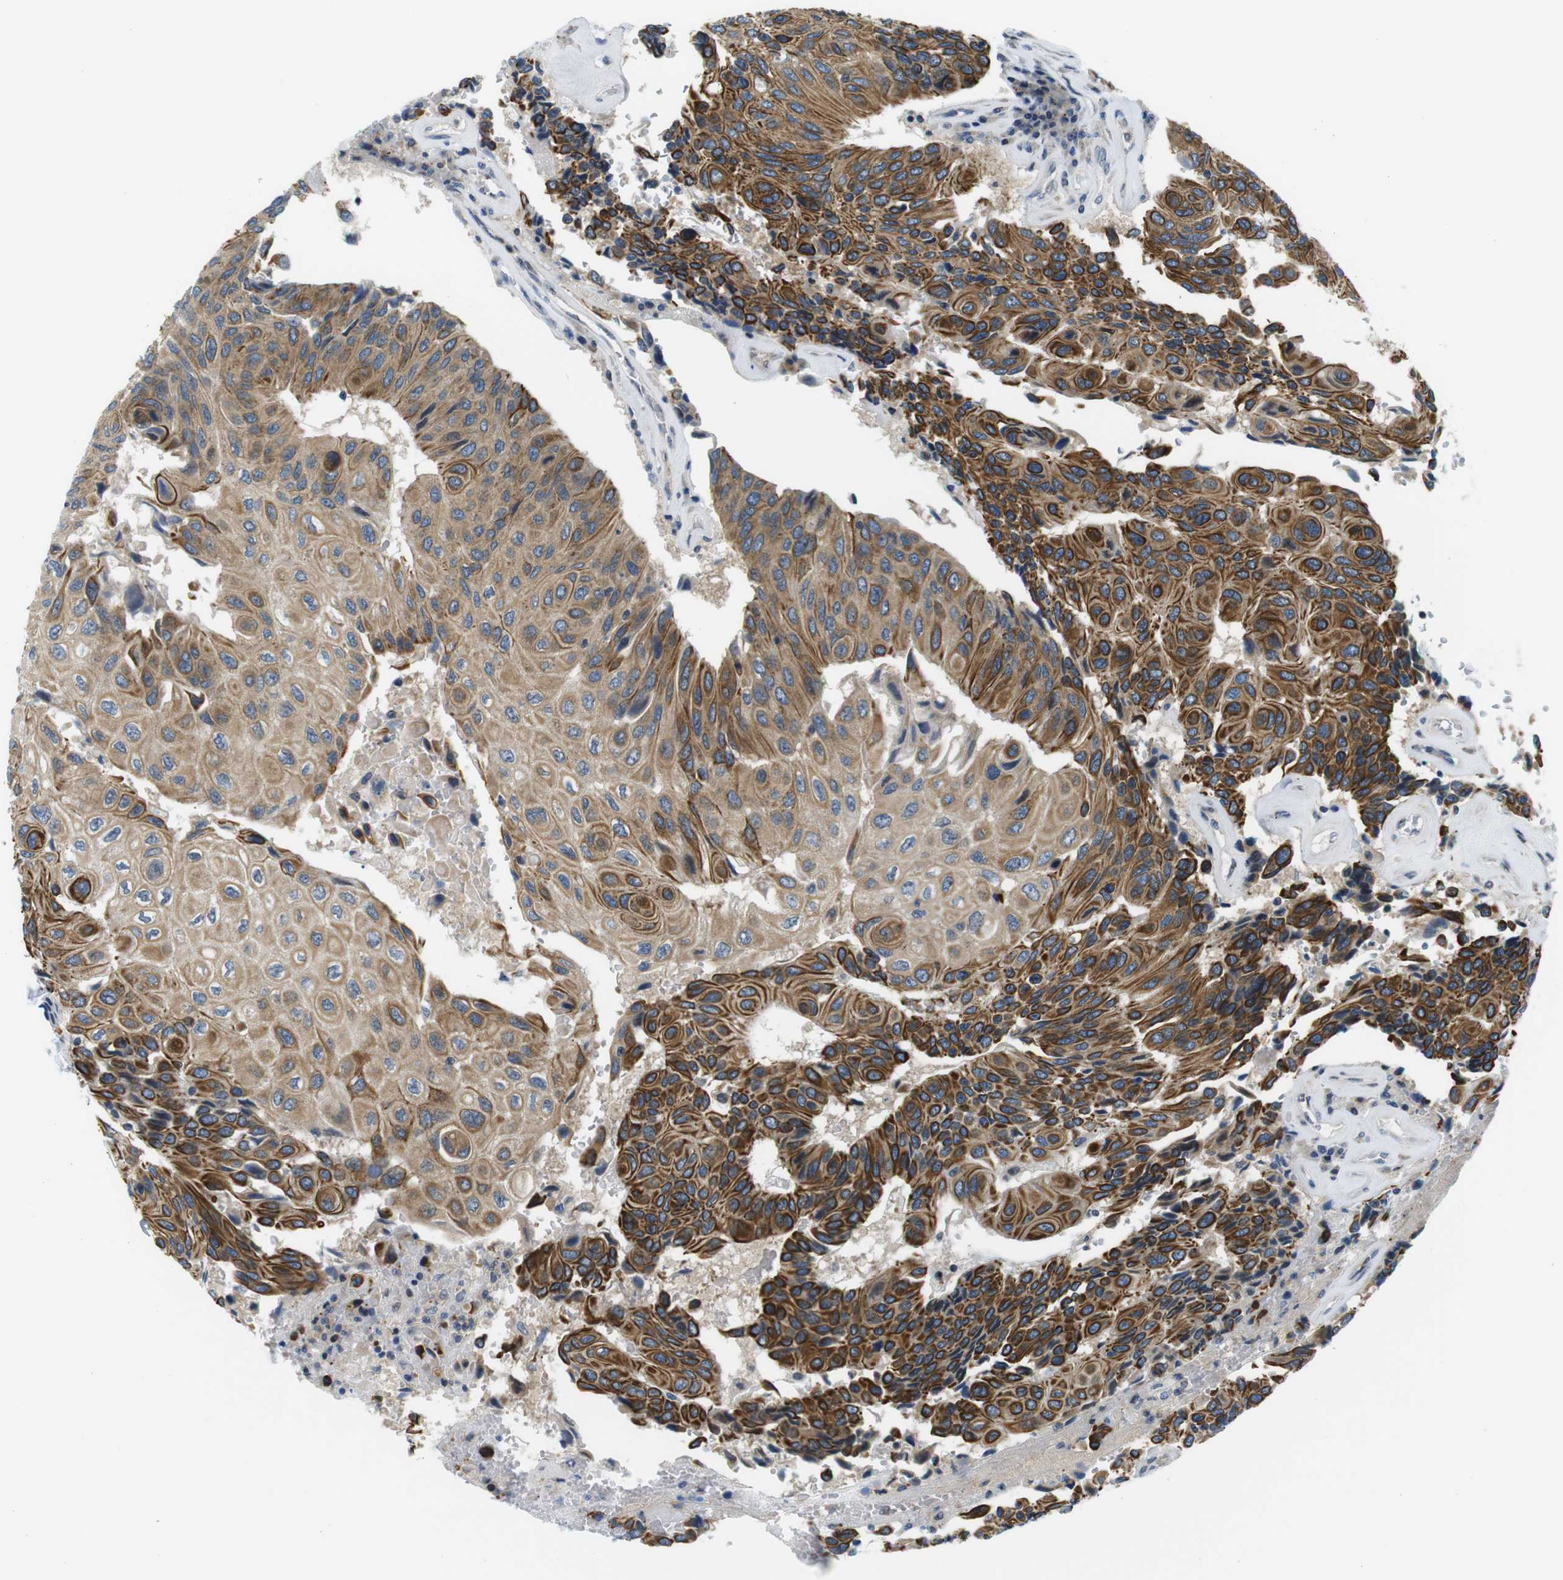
{"staining": {"intensity": "strong", "quantity": ">75%", "location": "cytoplasmic/membranous"}, "tissue": "urothelial cancer", "cell_type": "Tumor cells", "image_type": "cancer", "snomed": [{"axis": "morphology", "description": "Urothelial carcinoma, High grade"}, {"axis": "topography", "description": "Urinary bladder"}], "caption": "Tumor cells display strong cytoplasmic/membranous staining in approximately >75% of cells in high-grade urothelial carcinoma.", "gene": "ZDHHC3", "patient": {"sex": "female", "age": 85}}